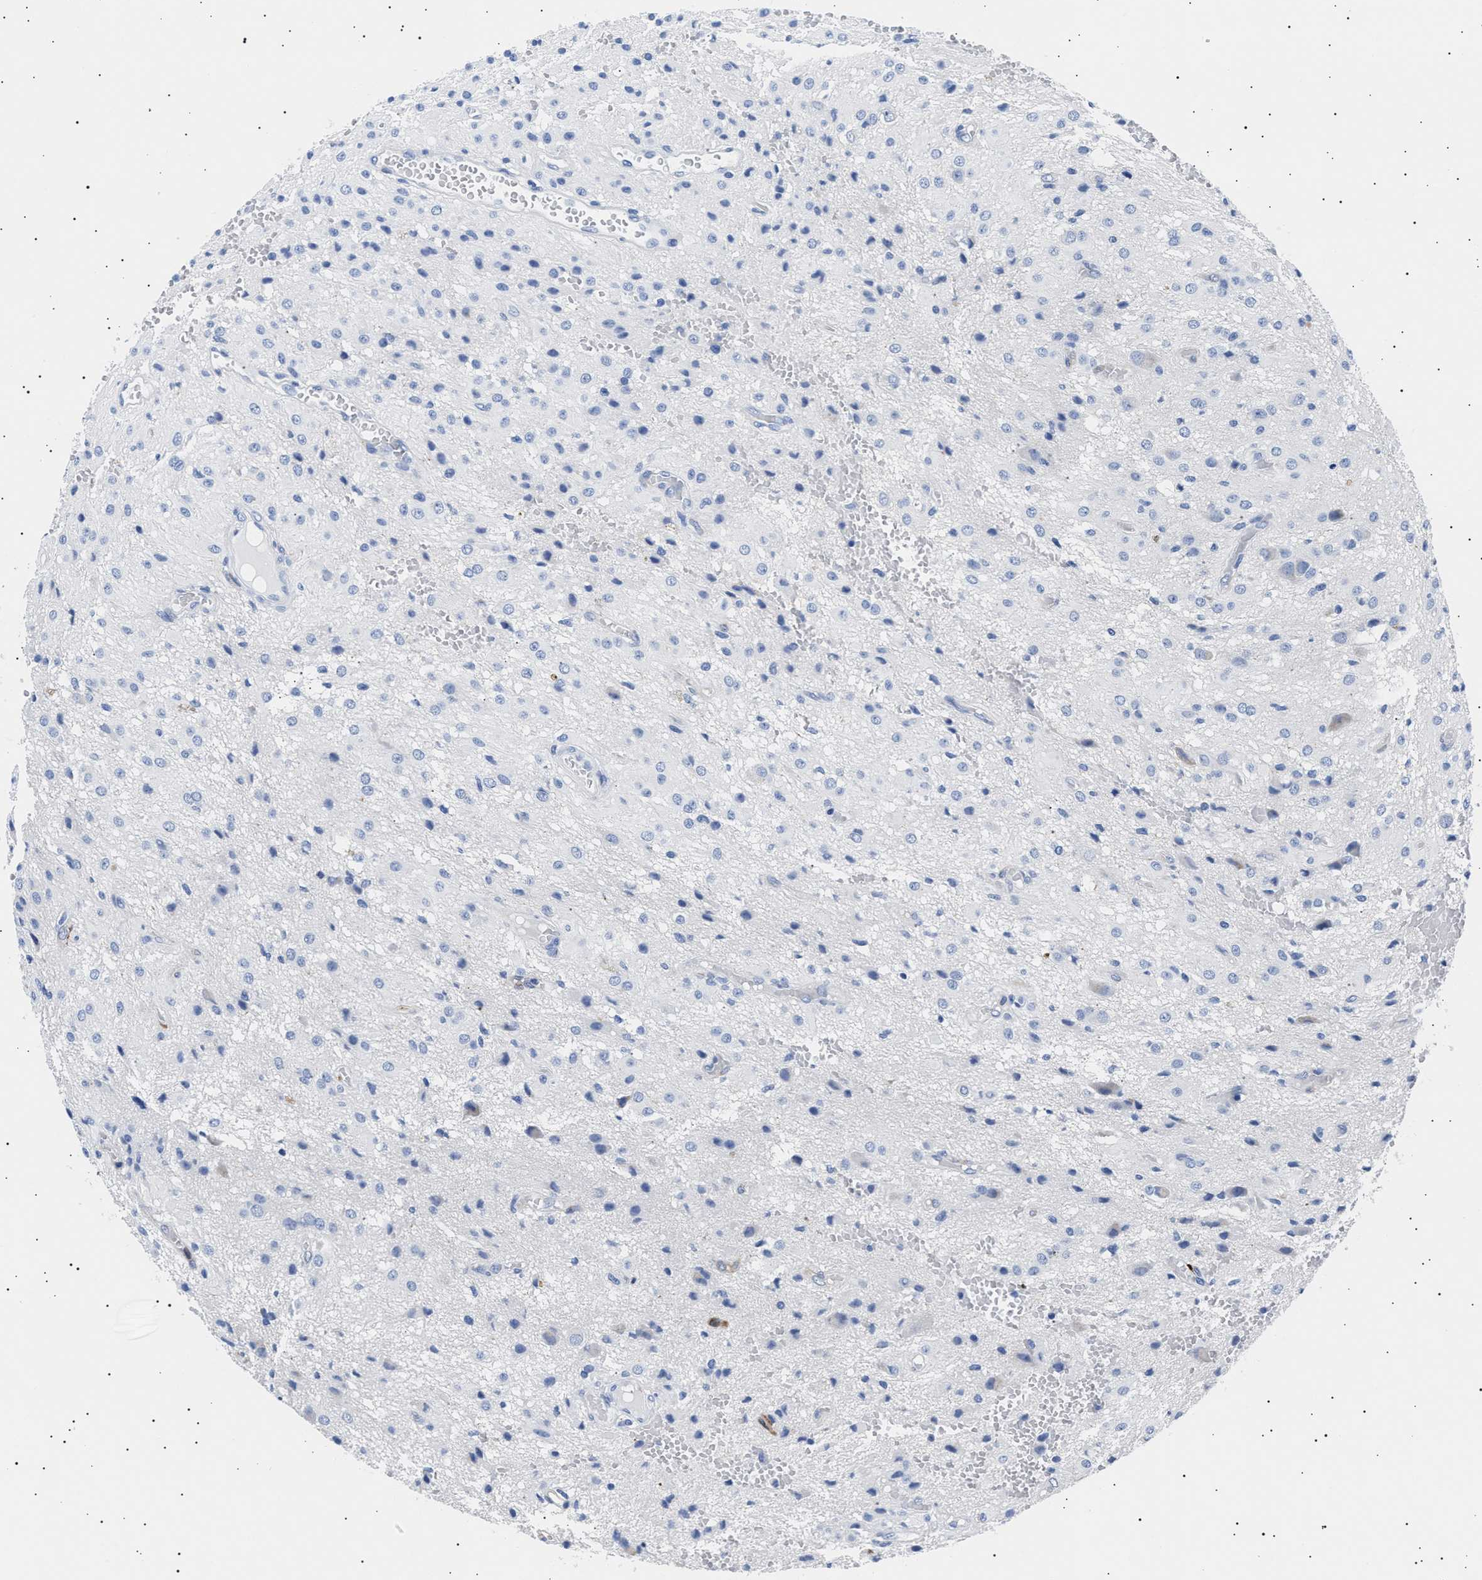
{"staining": {"intensity": "negative", "quantity": "none", "location": "none"}, "tissue": "glioma", "cell_type": "Tumor cells", "image_type": "cancer", "snomed": [{"axis": "morphology", "description": "Glioma, malignant, High grade"}, {"axis": "topography", "description": "Brain"}], "caption": "This is an IHC histopathology image of human glioma. There is no staining in tumor cells.", "gene": "HEMGN", "patient": {"sex": "female", "age": 59}}